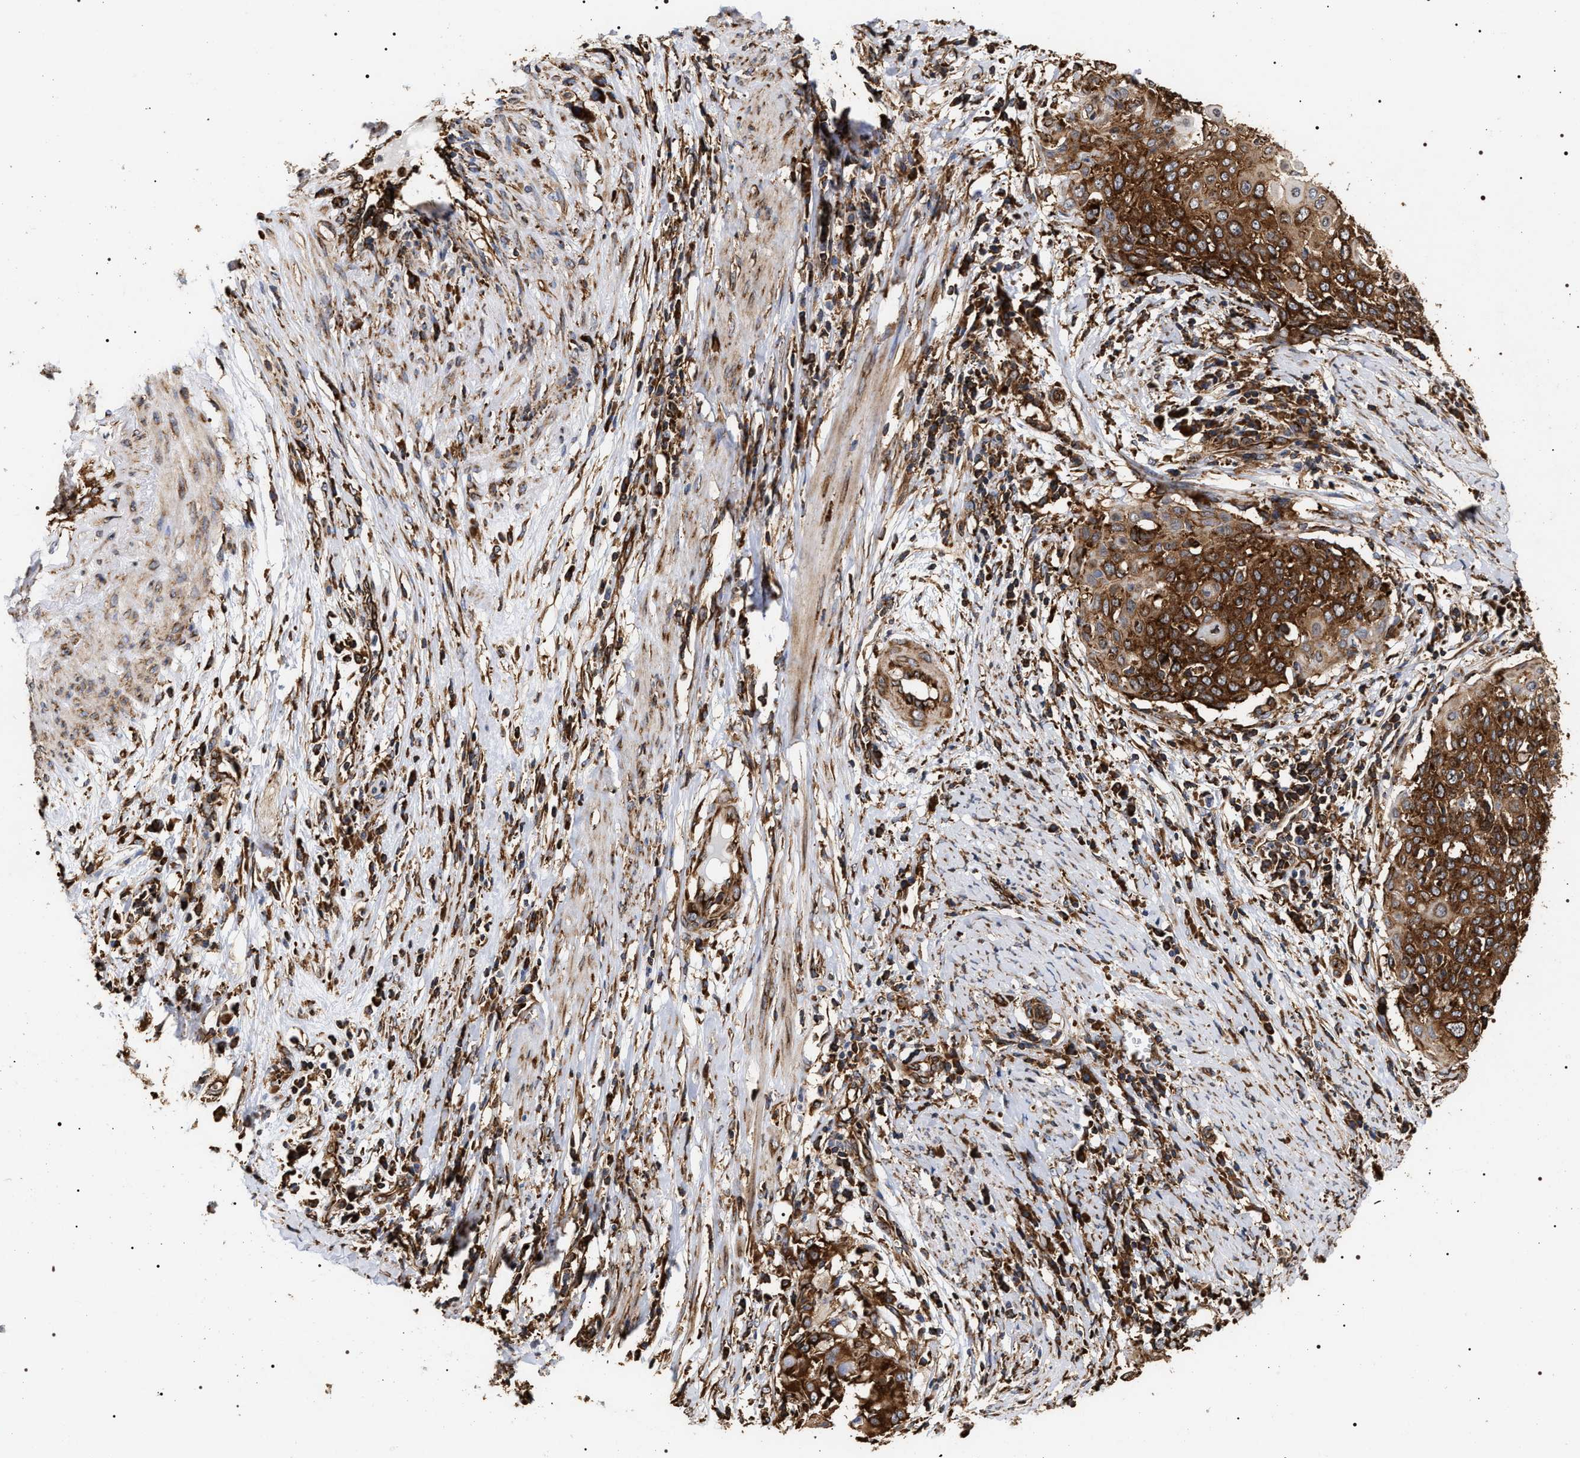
{"staining": {"intensity": "strong", "quantity": ">75%", "location": "cytoplasmic/membranous"}, "tissue": "cervical cancer", "cell_type": "Tumor cells", "image_type": "cancer", "snomed": [{"axis": "morphology", "description": "Squamous cell carcinoma, NOS"}, {"axis": "topography", "description": "Cervix"}], "caption": "Cervical squamous cell carcinoma stained with immunohistochemistry (IHC) exhibits strong cytoplasmic/membranous staining in about >75% of tumor cells.", "gene": "SERBP1", "patient": {"sex": "female", "age": 39}}